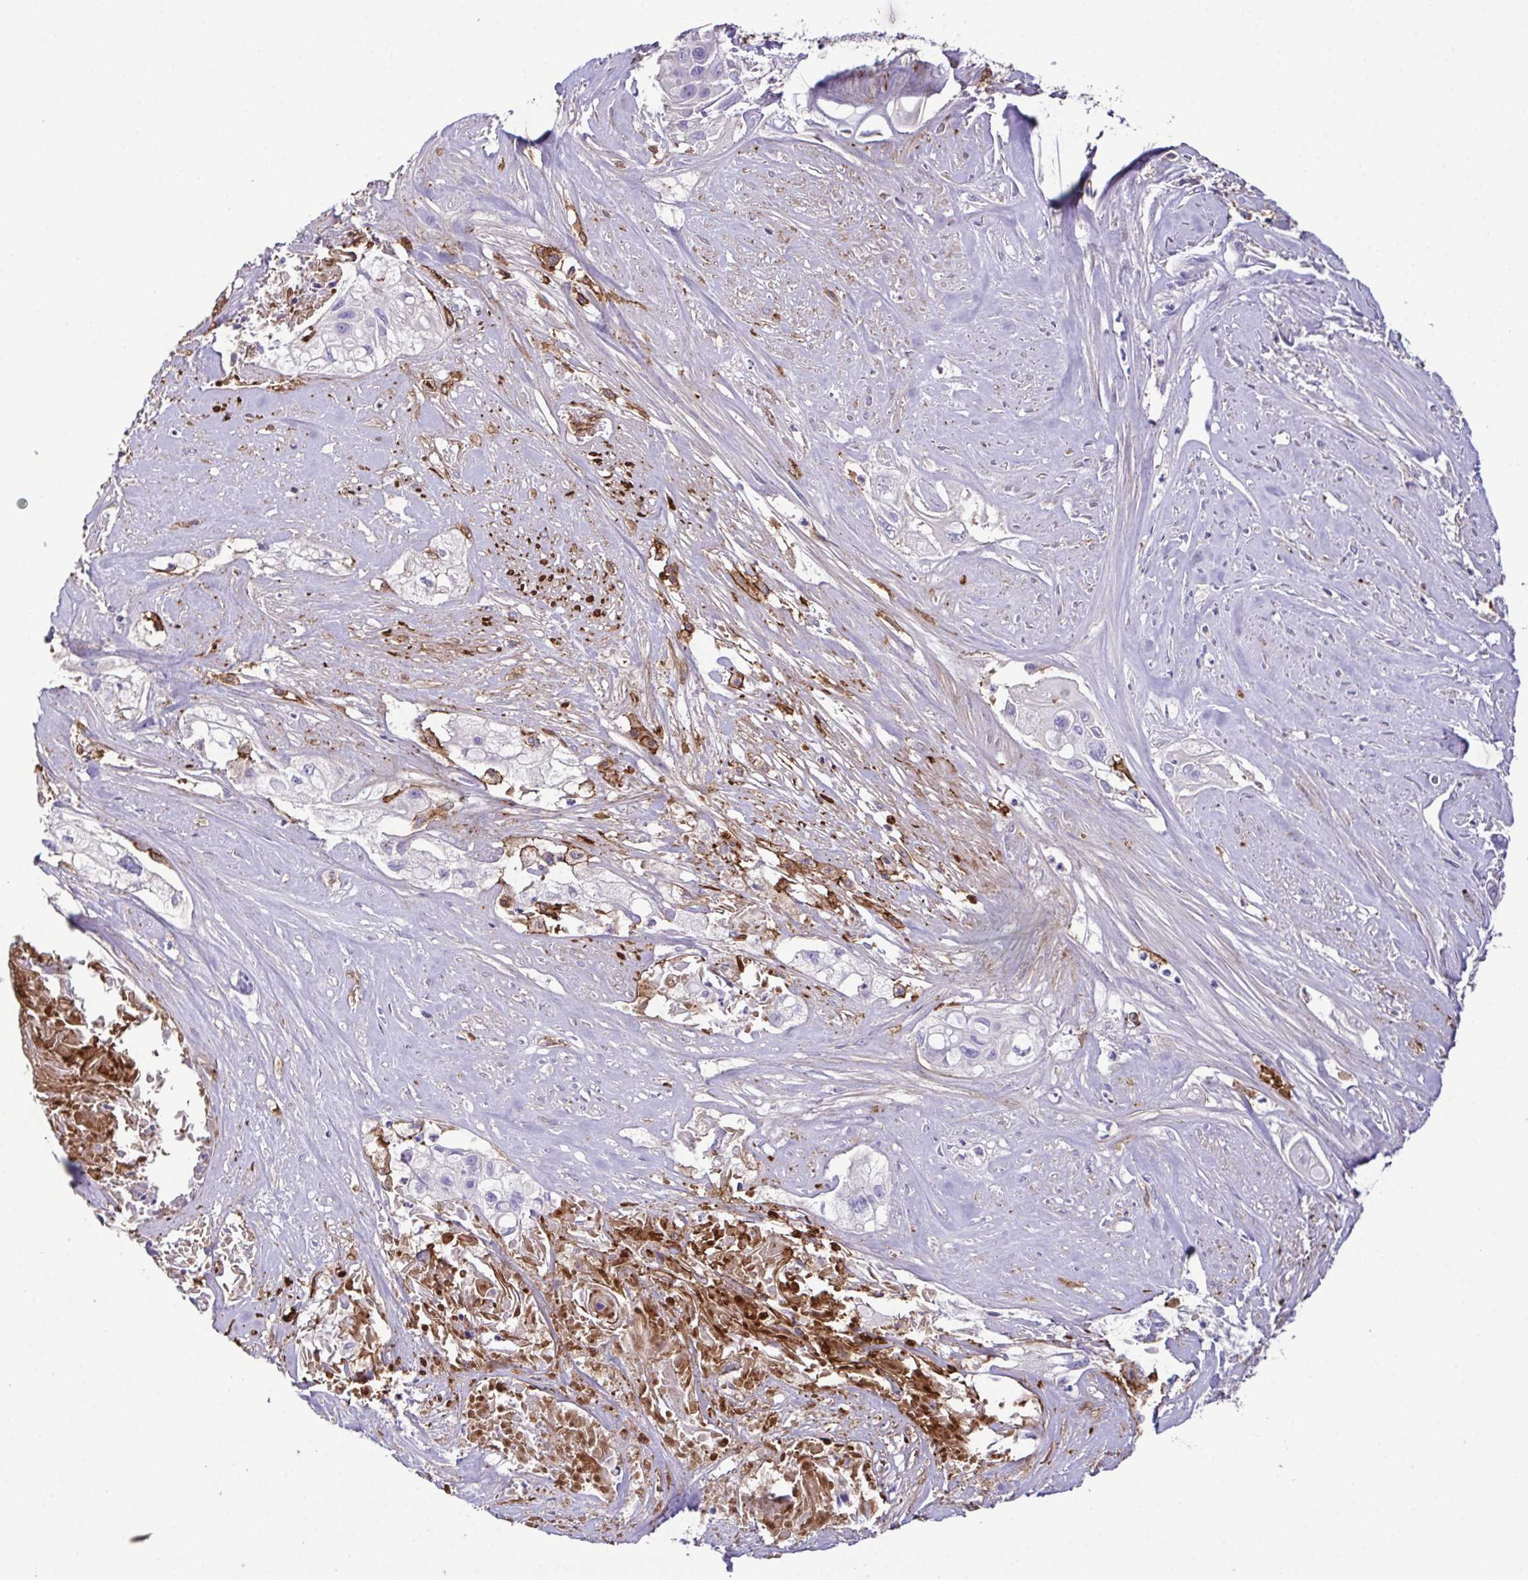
{"staining": {"intensity": "negative", "quantity": "none", "location": "none"}, "tissue": "cervical cancer", "cell_type": "Tumor cells", "image_type": "cancer", "snomed": [{"axis": "morphology", "description": "Squamous cell carcinoma, NOS"}, {"axis": "topography", "description": "Cervix"}], "caption": "The immunohistochemistry (IHC) image has no significant expression in tumor cells of cervical cancer (squamous cell carcinoma) tissue. The staining was performed using DAB to visualize the protein expression in brown, while the nuclei were stained in blue with hematoxylin (Magnification: 20x).", "gene": "MARCO", "patient": {"sex": "female", "age": 49}}